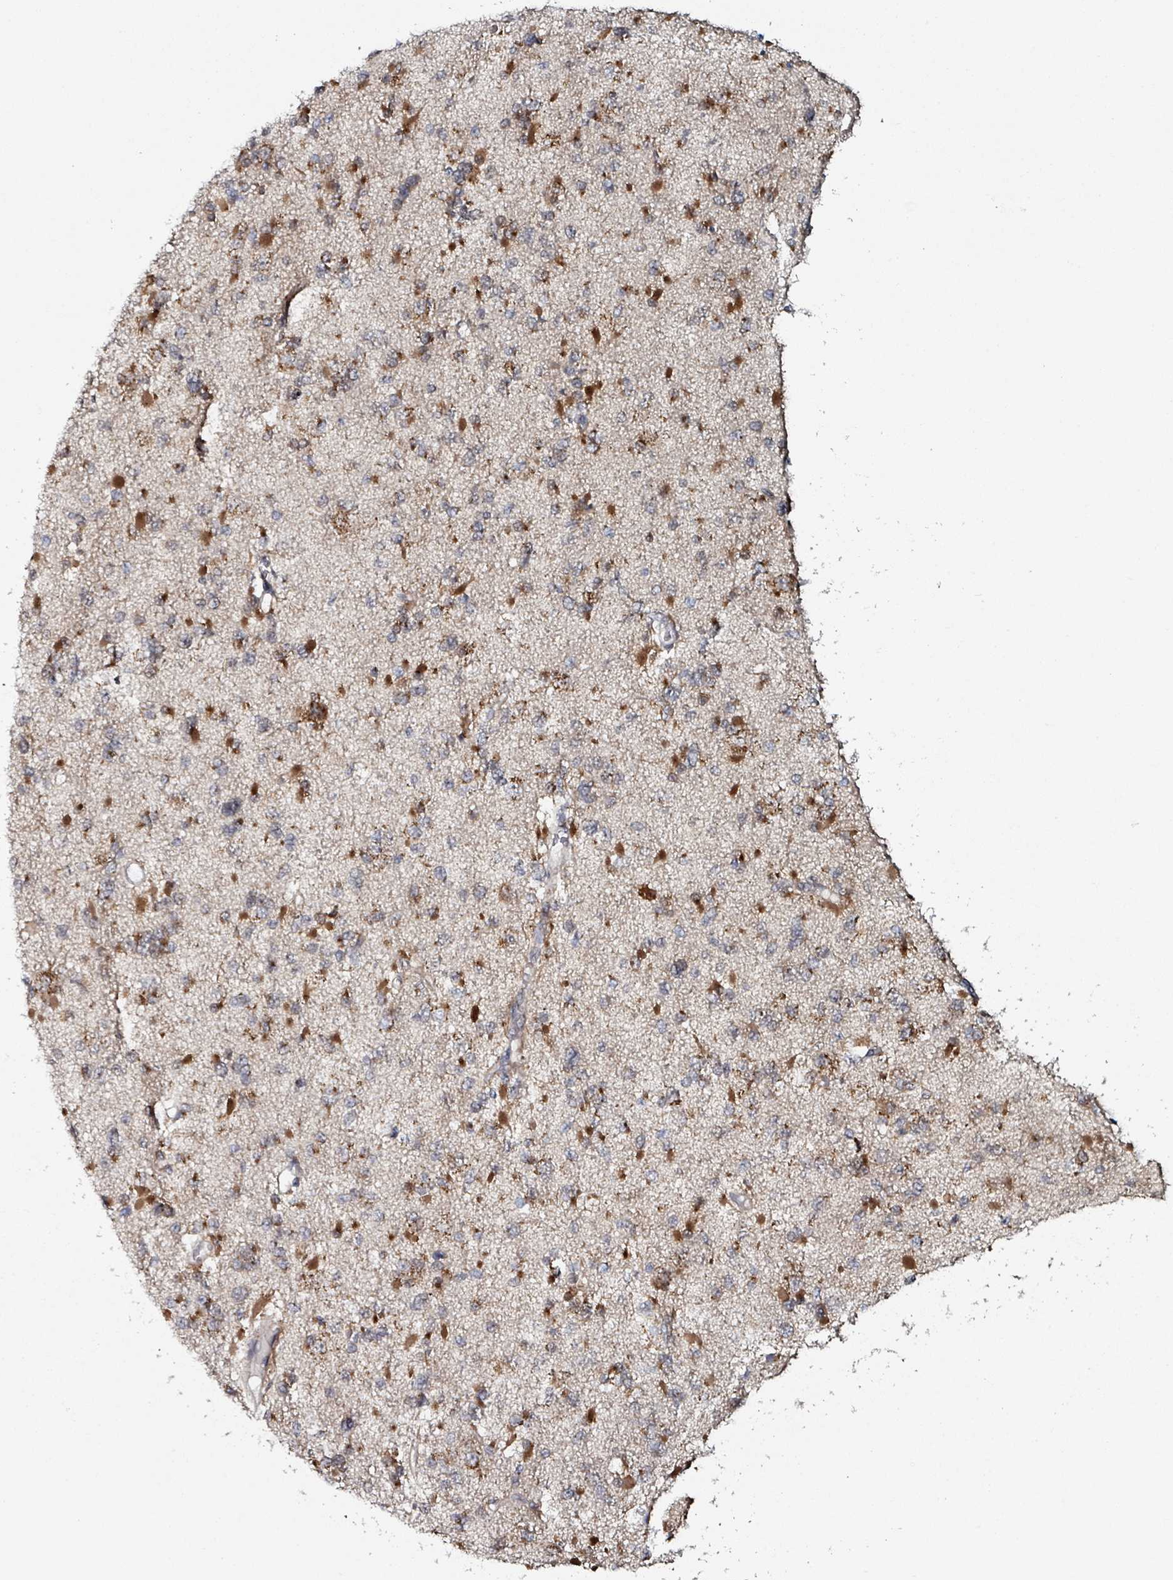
{"staining": {"intensity": "strong", "quantity": "25%-75%", "location": "cytoplasmic/membranous"}, "tissue": "glioma", "cell_type": "Tumor cells", "image_type": "cancer", "snomed": [{"axis": "morphology", "description": "Glioma, malignant, Low grade"}, {"axis": "topography", "description": "Brain"}], "caption": "Low-grade glioma (malignant) stained with immunohistochemistry (IHC) displays strong cytoplasmic/membranous staining in approximately 25%-75% of tumor cells.", "gene": "B3GAT3", "patient": {"sex": "female", "age": 22}}